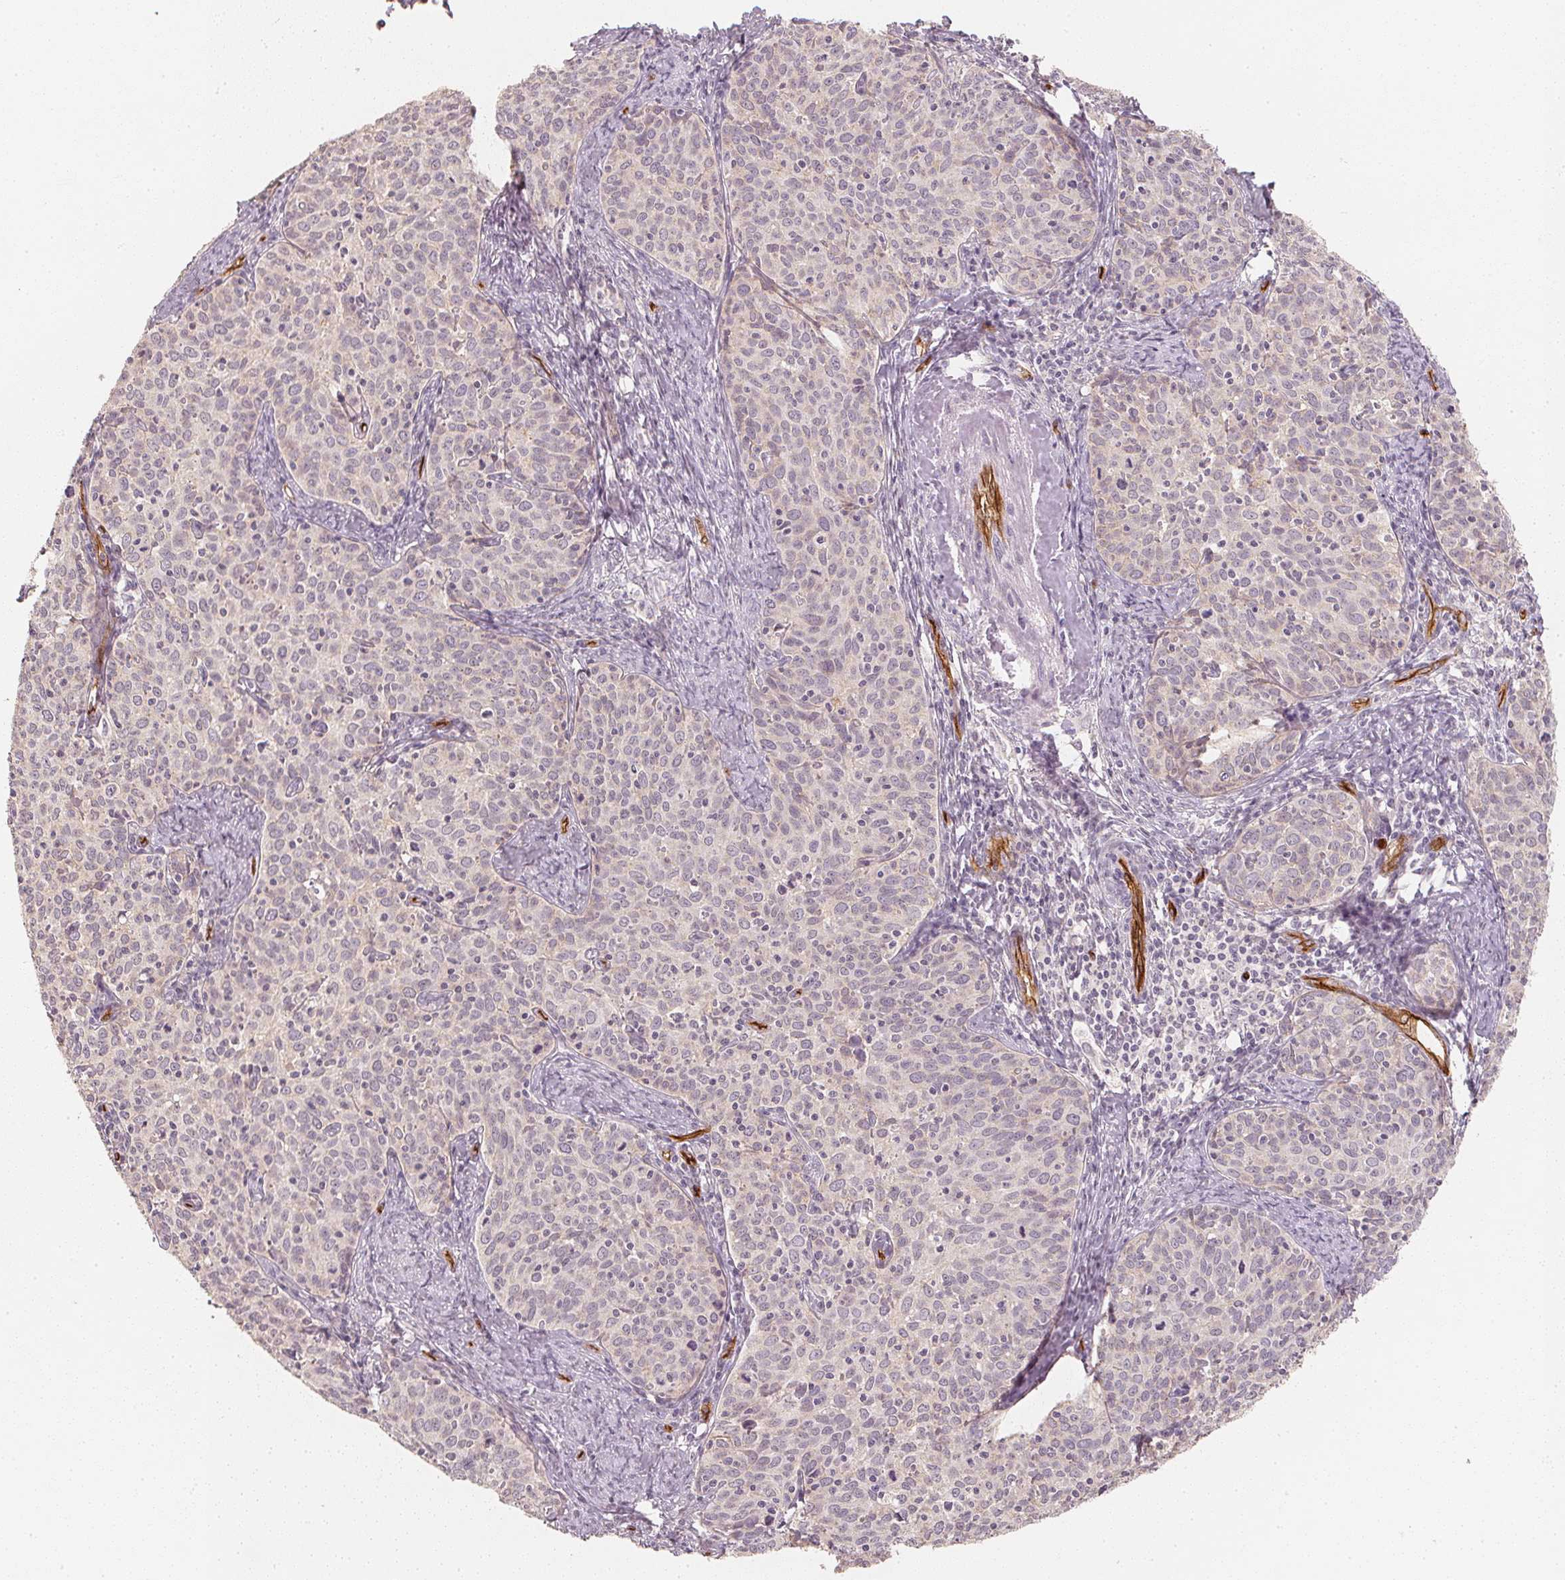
{"staining": {"intensity": "negative", "quantity": "none", "location": "none"}, "tissue": "cervical cancer", "cell_type": "Tumor cells", "image_type": "cancer", "snomed": [{"axis": "morphology", "description": "Squamous cell carcinoma, NOS"}, {"axis": "topography", "description": "Cervix"}], "caption": "IHC micrograph of squamous cell carcinoma (cervical) stained for a protein (brown), which shows no expression in tumor cells. (DAB (3,3'-diaminobenzidine) immunohistochemistry (IHC), high magnification).", "gene": "CIB1", "patient": {"sex": "female", "age": 62}}